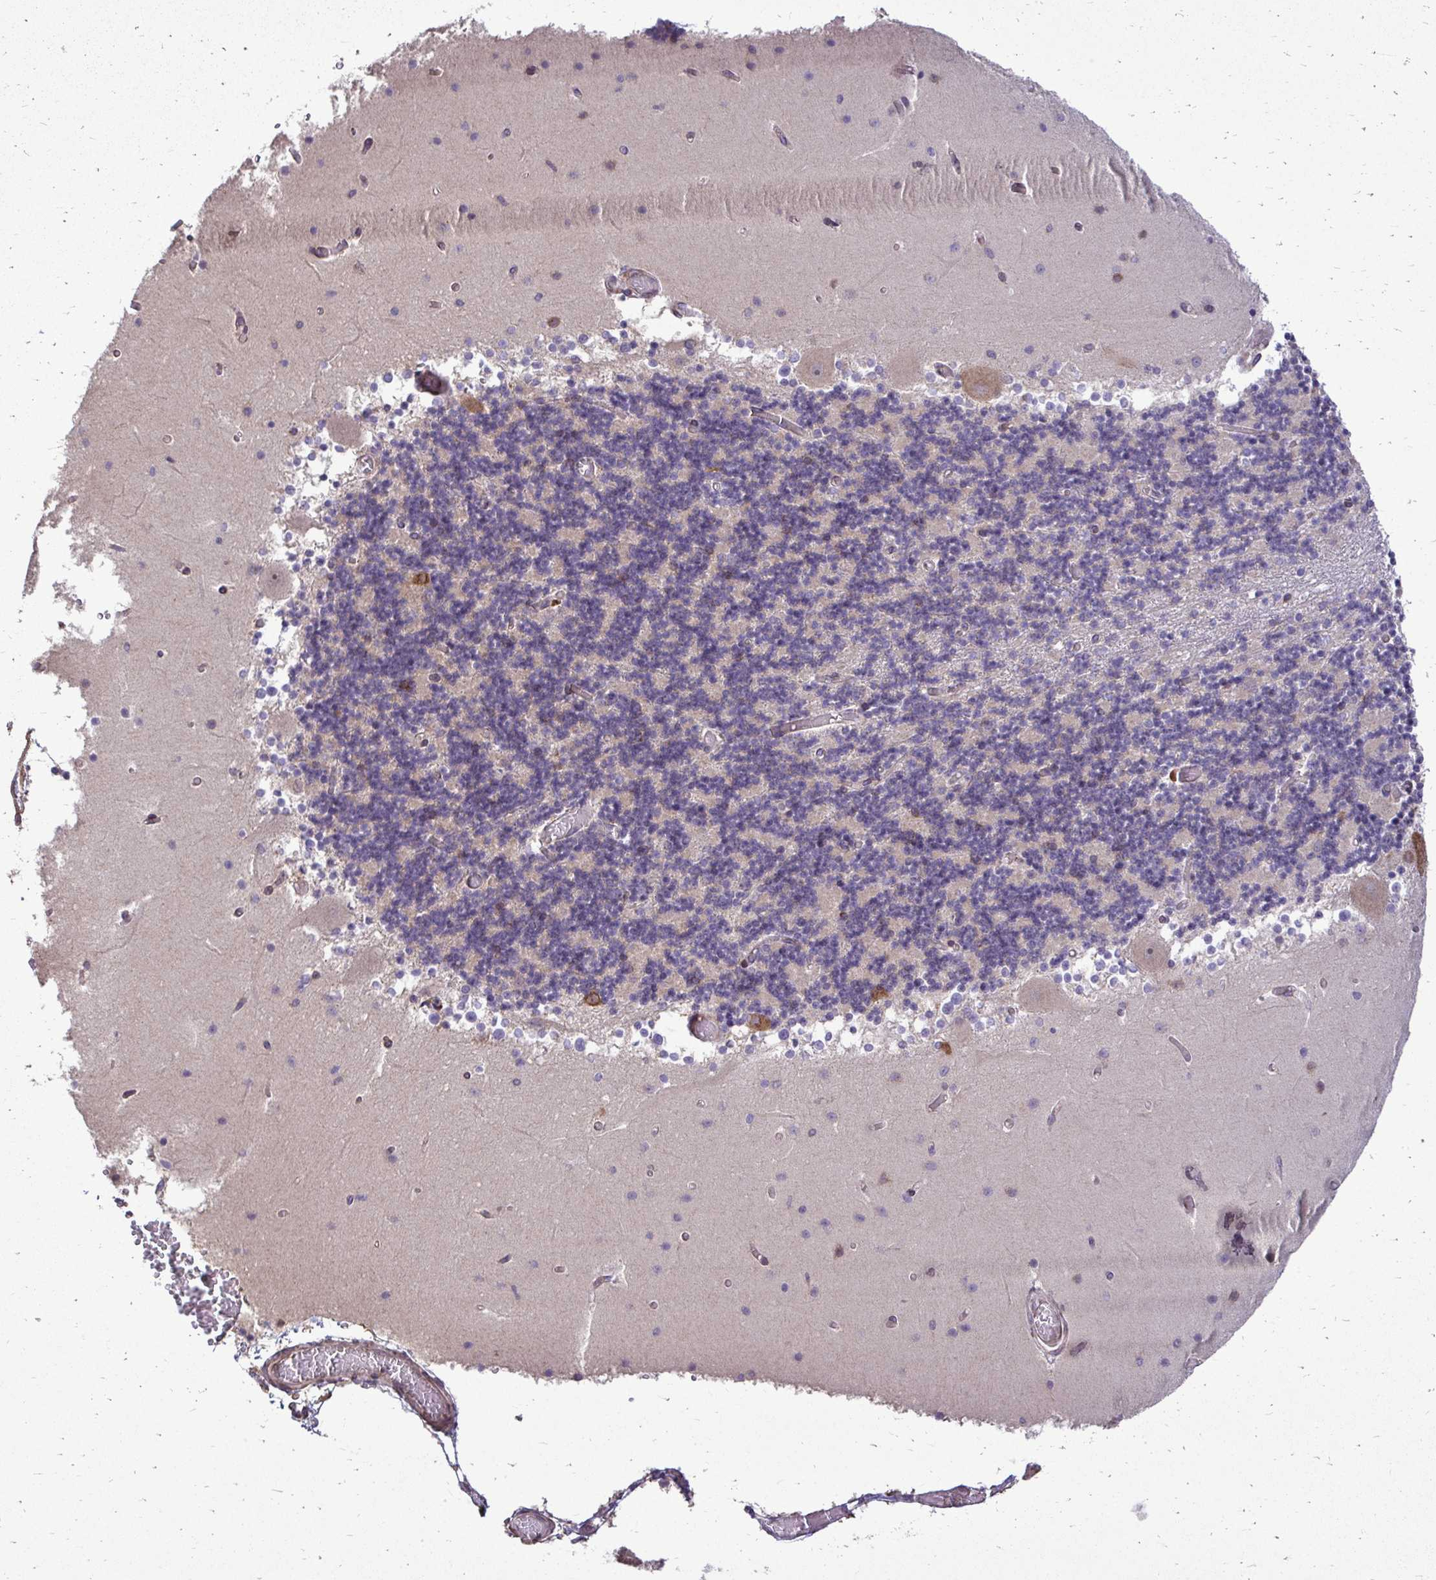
{"staining": {"intensity": "strong", "quantity": "25%-75%", "location": "cytoplasmic/membranous"}, "tissue": "cerebellum", "cell_type": "Cells in granular layer", "image_type": "normal", "snomed": [{"axis": "morphology", "description": "Normal tissue, NOS"}, {"axis": "topography", "description": "Cerebellum"}], "caption": "IHC staining of normal cerebellum, which demonstrates high levels of strong cytoplasmic/membranous positivity in about 25%-75% of cells in granular layer indicating strong cytoplasmic/membranous protein expression. The staining was performed using DAB (3,3'-diaminobenzidine) (brown) for protein detection and nuclei were counterstained in hematoxylin (blue).", "gene": "FMR1", "patient": {"sex": "female", "age": 28}}